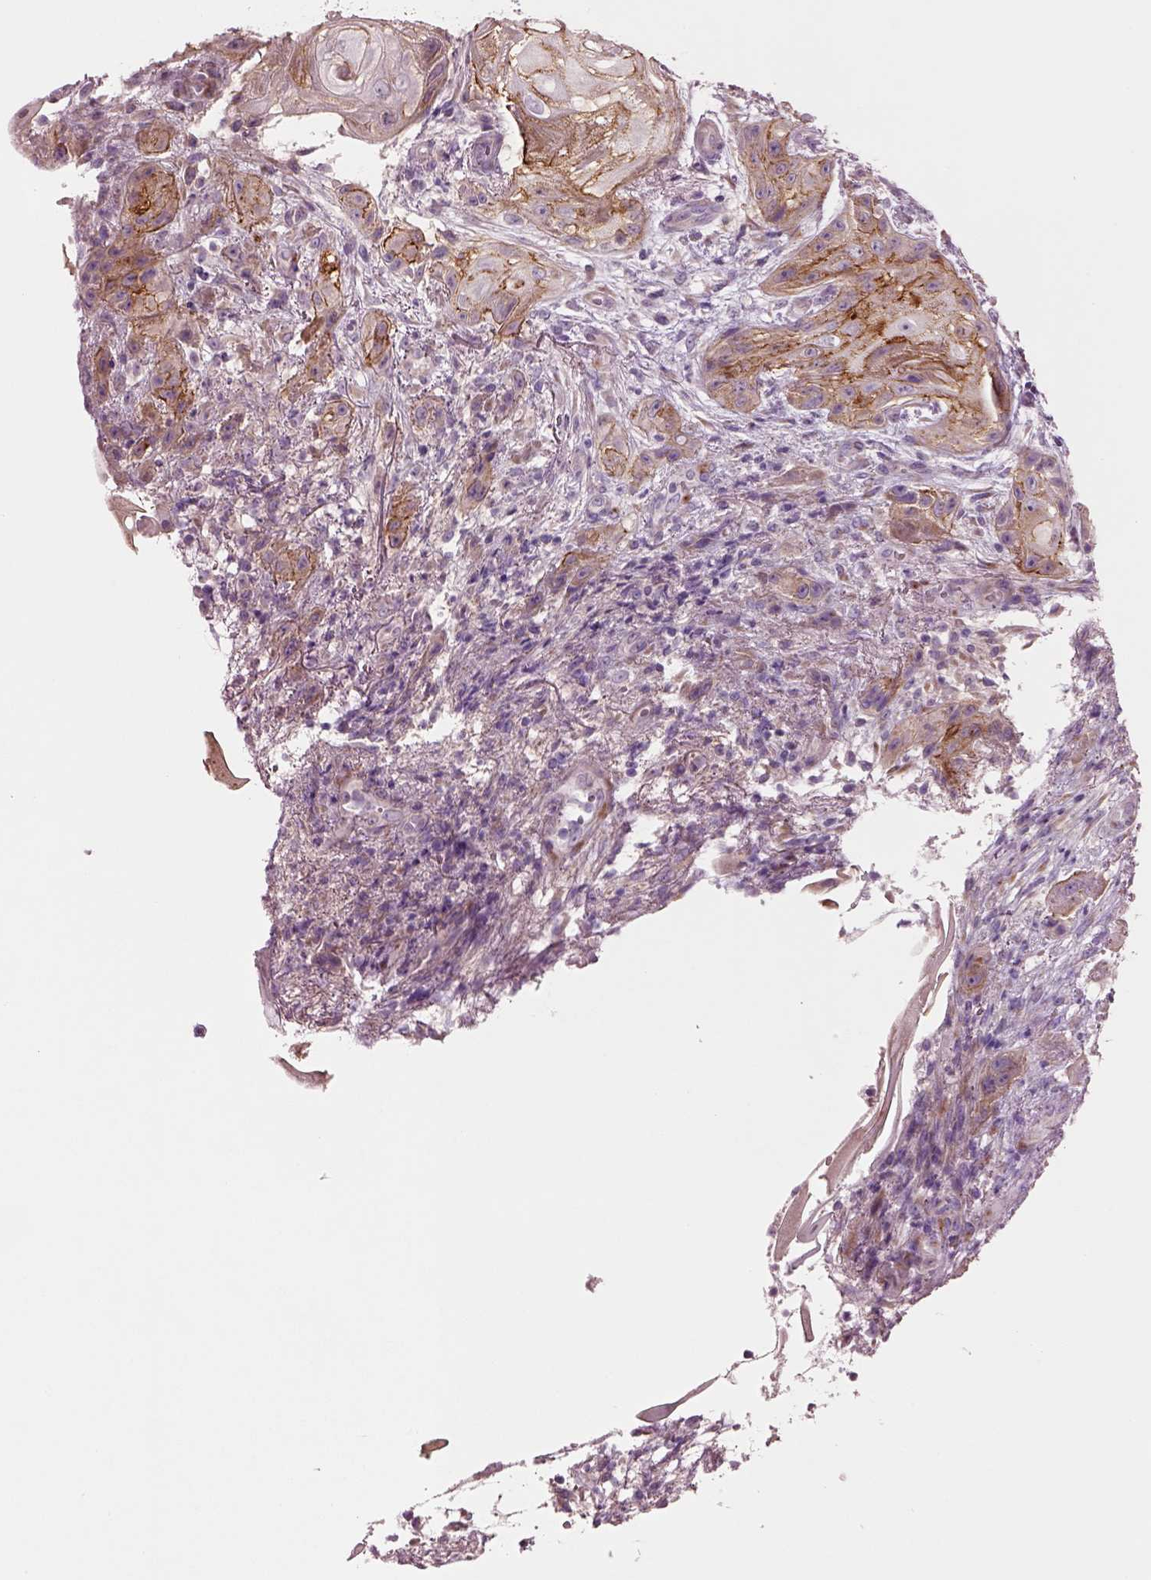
{"staining": {"intensity": "moderate", "quantity": "<25%", "location": "cytoplasmic/membranous"}, "tissue": "skin cancer", "cell_type": "Tumor cells", "image_type": "cancer", "snomed": [{"axis": "morphology", "description": "Squamous cell carcinoma, NOS"}, {"axis": "topography", "description": "Skin"}], "caption": "Protein staining of skin cancer tissue displays moderate cytoplasmic/membranous expression in about <25% of tumor cells.", "gene": "PLPP7", "patient": {"sex": "male", "age": 62}}